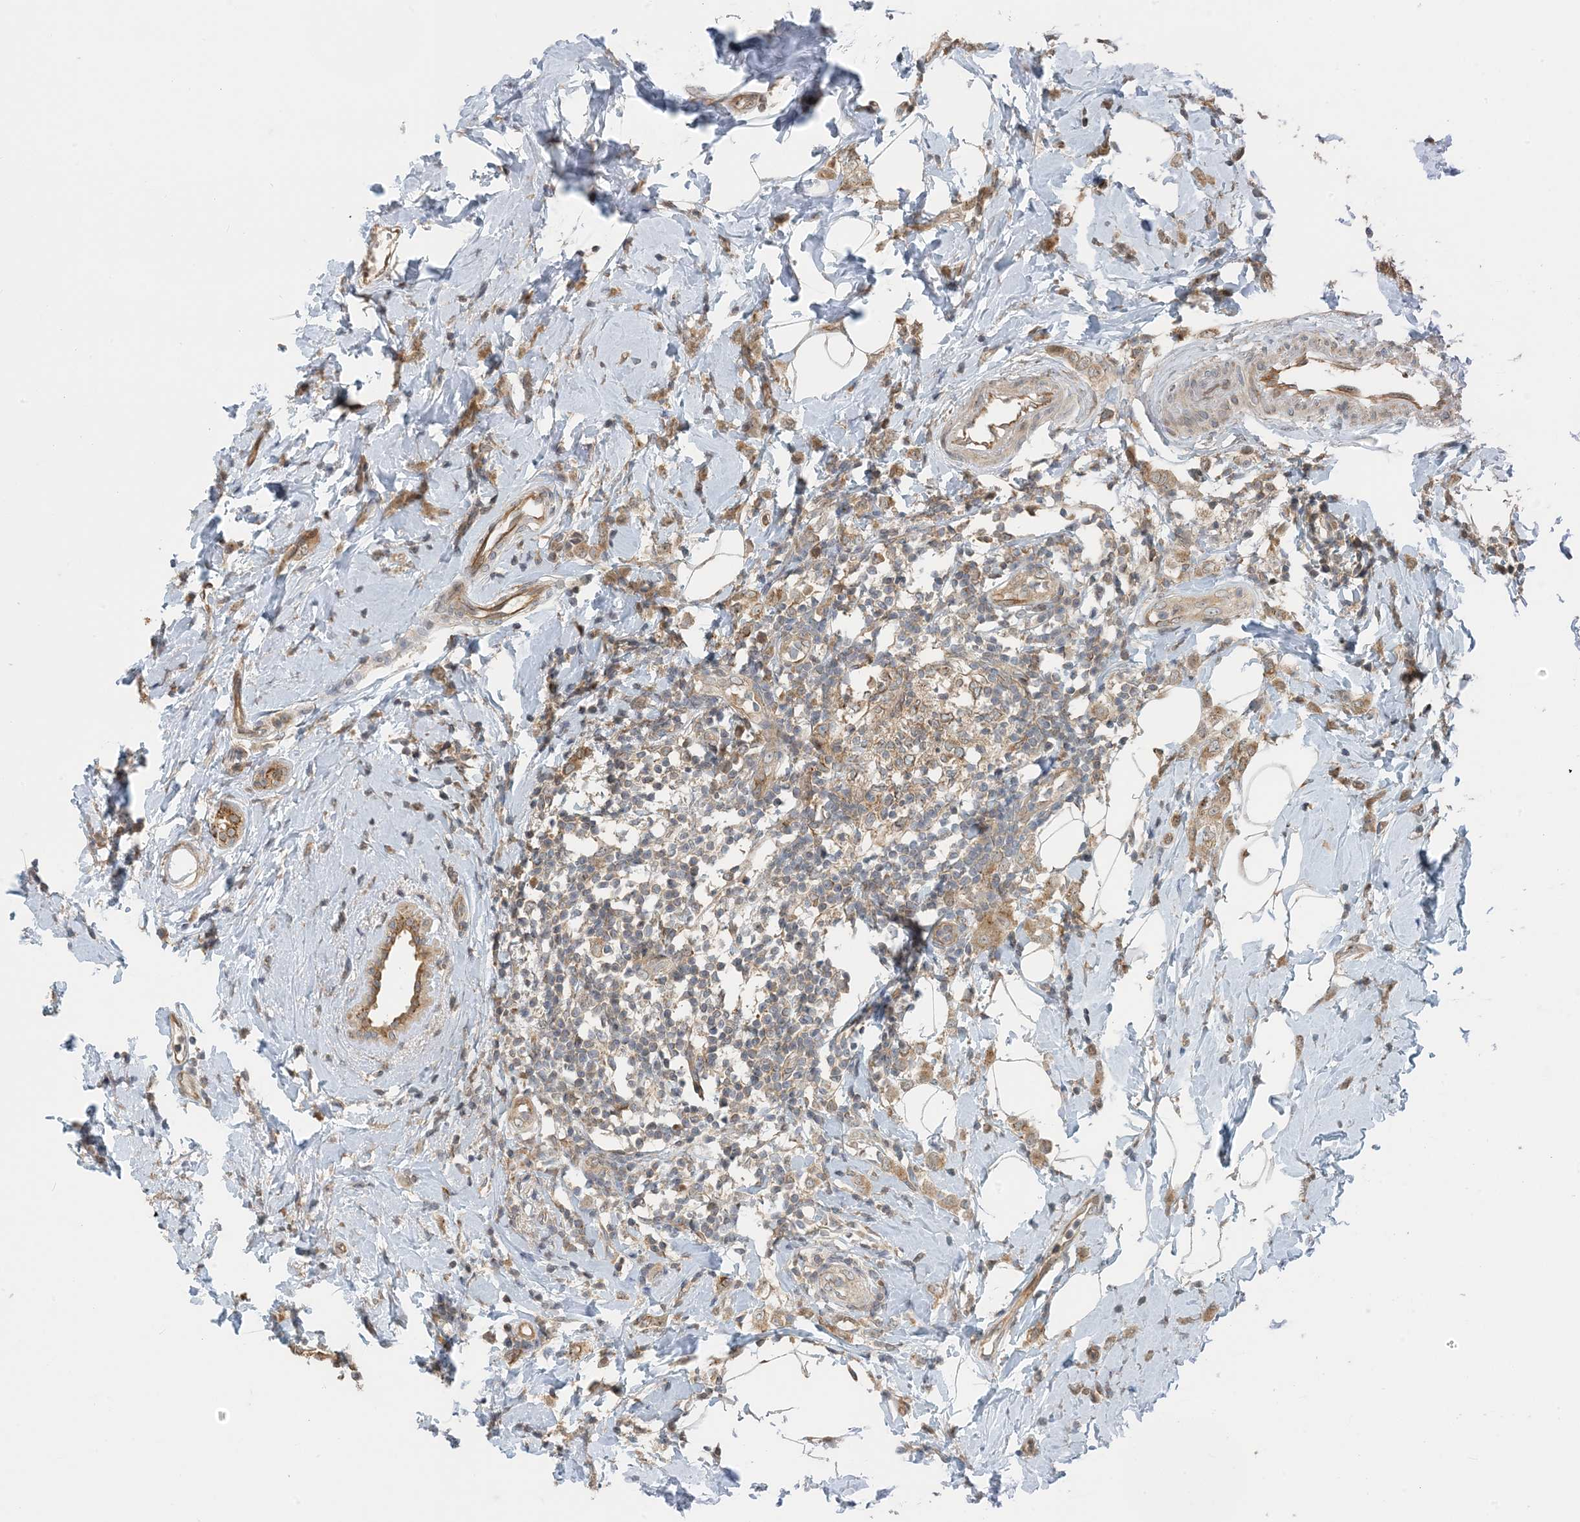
{"staining": {"intensity": "moderate", "quantity": ">75%", "location": "cytoplasmic/membranous"}, "tissue": "breast cancer", "cell_type": "Tumor cells", "image_type": "cancer", "snomed": [{"axis": "morphology", "description": "Lobular carcinoma"}, {"axis": "topography", "description": "Breast"}], "caption": "Protein staining reveals moderate cytoplasmic/membranous staining in approximately >75% of tumor cells in lobular carcinoma (breast).", "gene": "ZBTB3", "patient": {"sex": "female", "age": 47}}